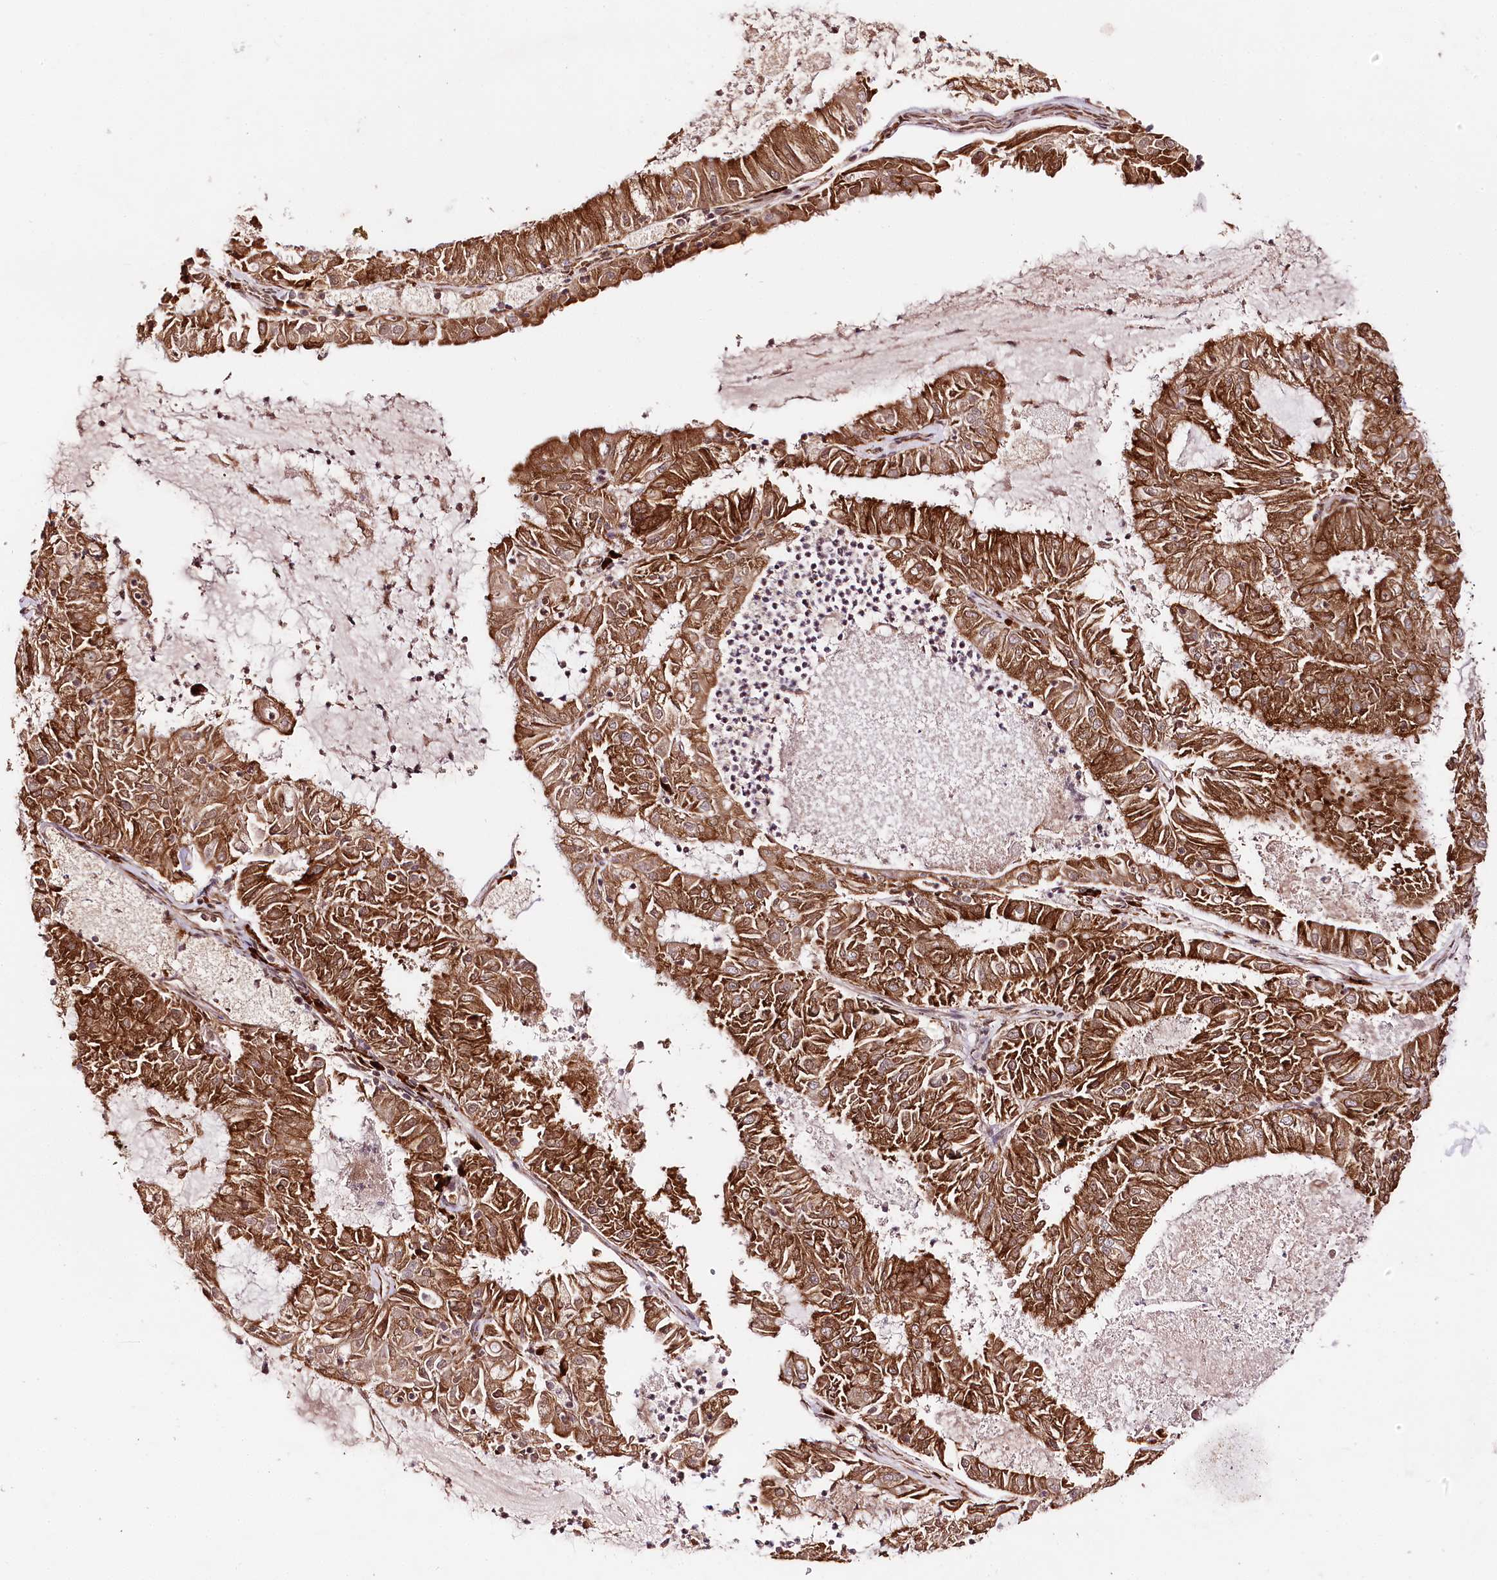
{"staining": {"intensity": "strong", "quantity": ">75%", "location": "cytoplasmic/membranous"}, "tissue": "endometrial cancer", "cell_type": "Tumor cells", "image_type": "cancer", "snomed": [{"axis": "morphology", "description": "Adenocarcinoma, NOS"}, {"axis": "topography", "description": "Endometrium"}], "caption": "Protein expression by IHC exhibits strong cytoplasmic/membranous staining in approximately >75% of tumor cells in endometrial cancer (adenocarcinoma).", "gene": "ENSG00000144785", "patient": {"sex": "female", "age": 57}}